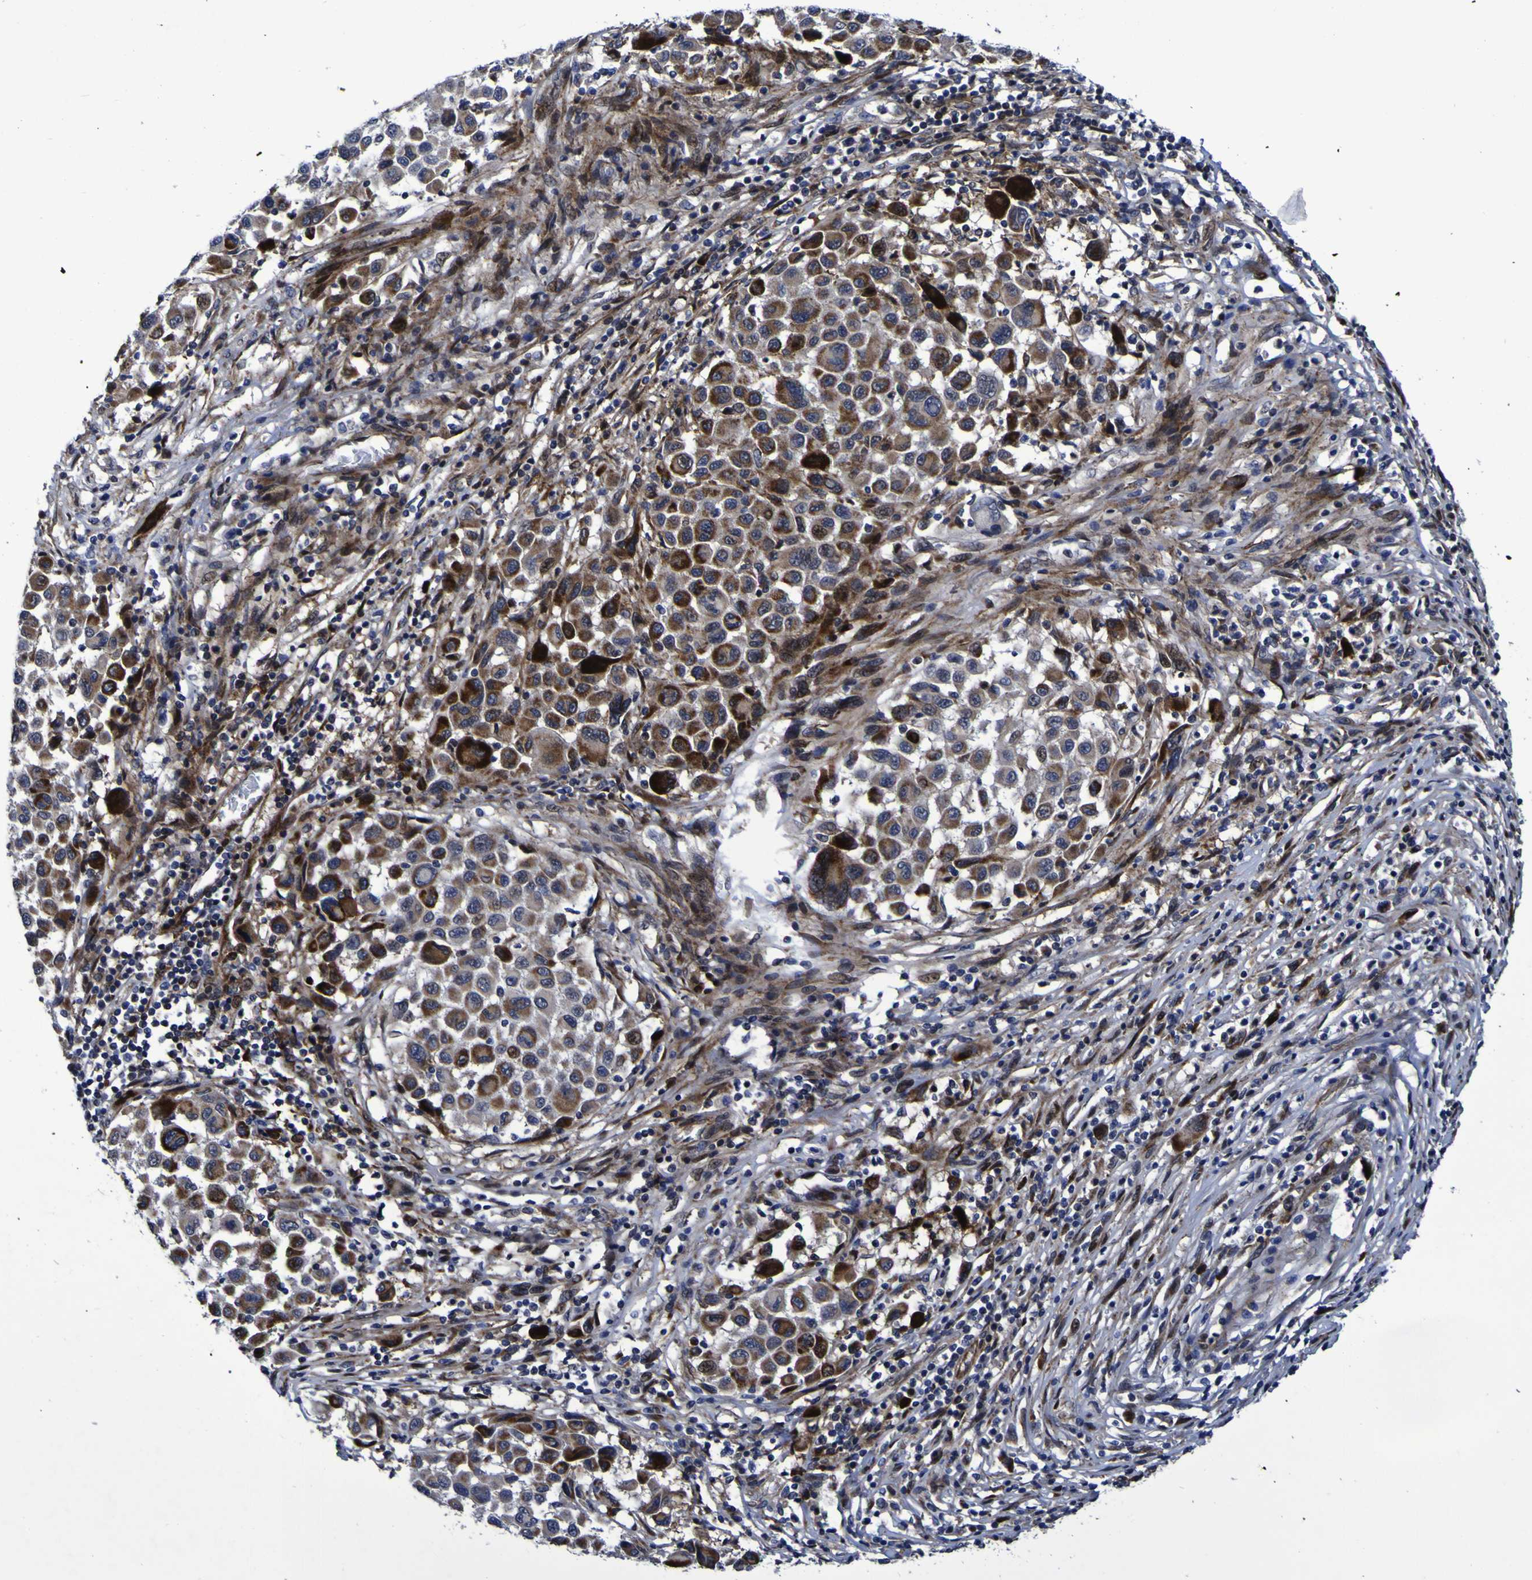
{"staining": {"intensity": "moderate", "quantity": ">75%", "location": "cytoplasmic/membranous,nuclear"}, "tissue": "melanoma", "cell_type": "Tumor cells", "image_type": "cancer", "snomed": [{"axis": "morphology", "description": "Malignant melanoma, Metastatic site"}, {"axis": "topography", "description": "Lymph node"}], "caption": "Protein positivity by IHC shows moderate cytoplasmic/membranous and nuclear staining in approximately >75% of tumor cells in melanoma.", "gene": "MGLL", "patient": {"sex": "male", "age": 61}}